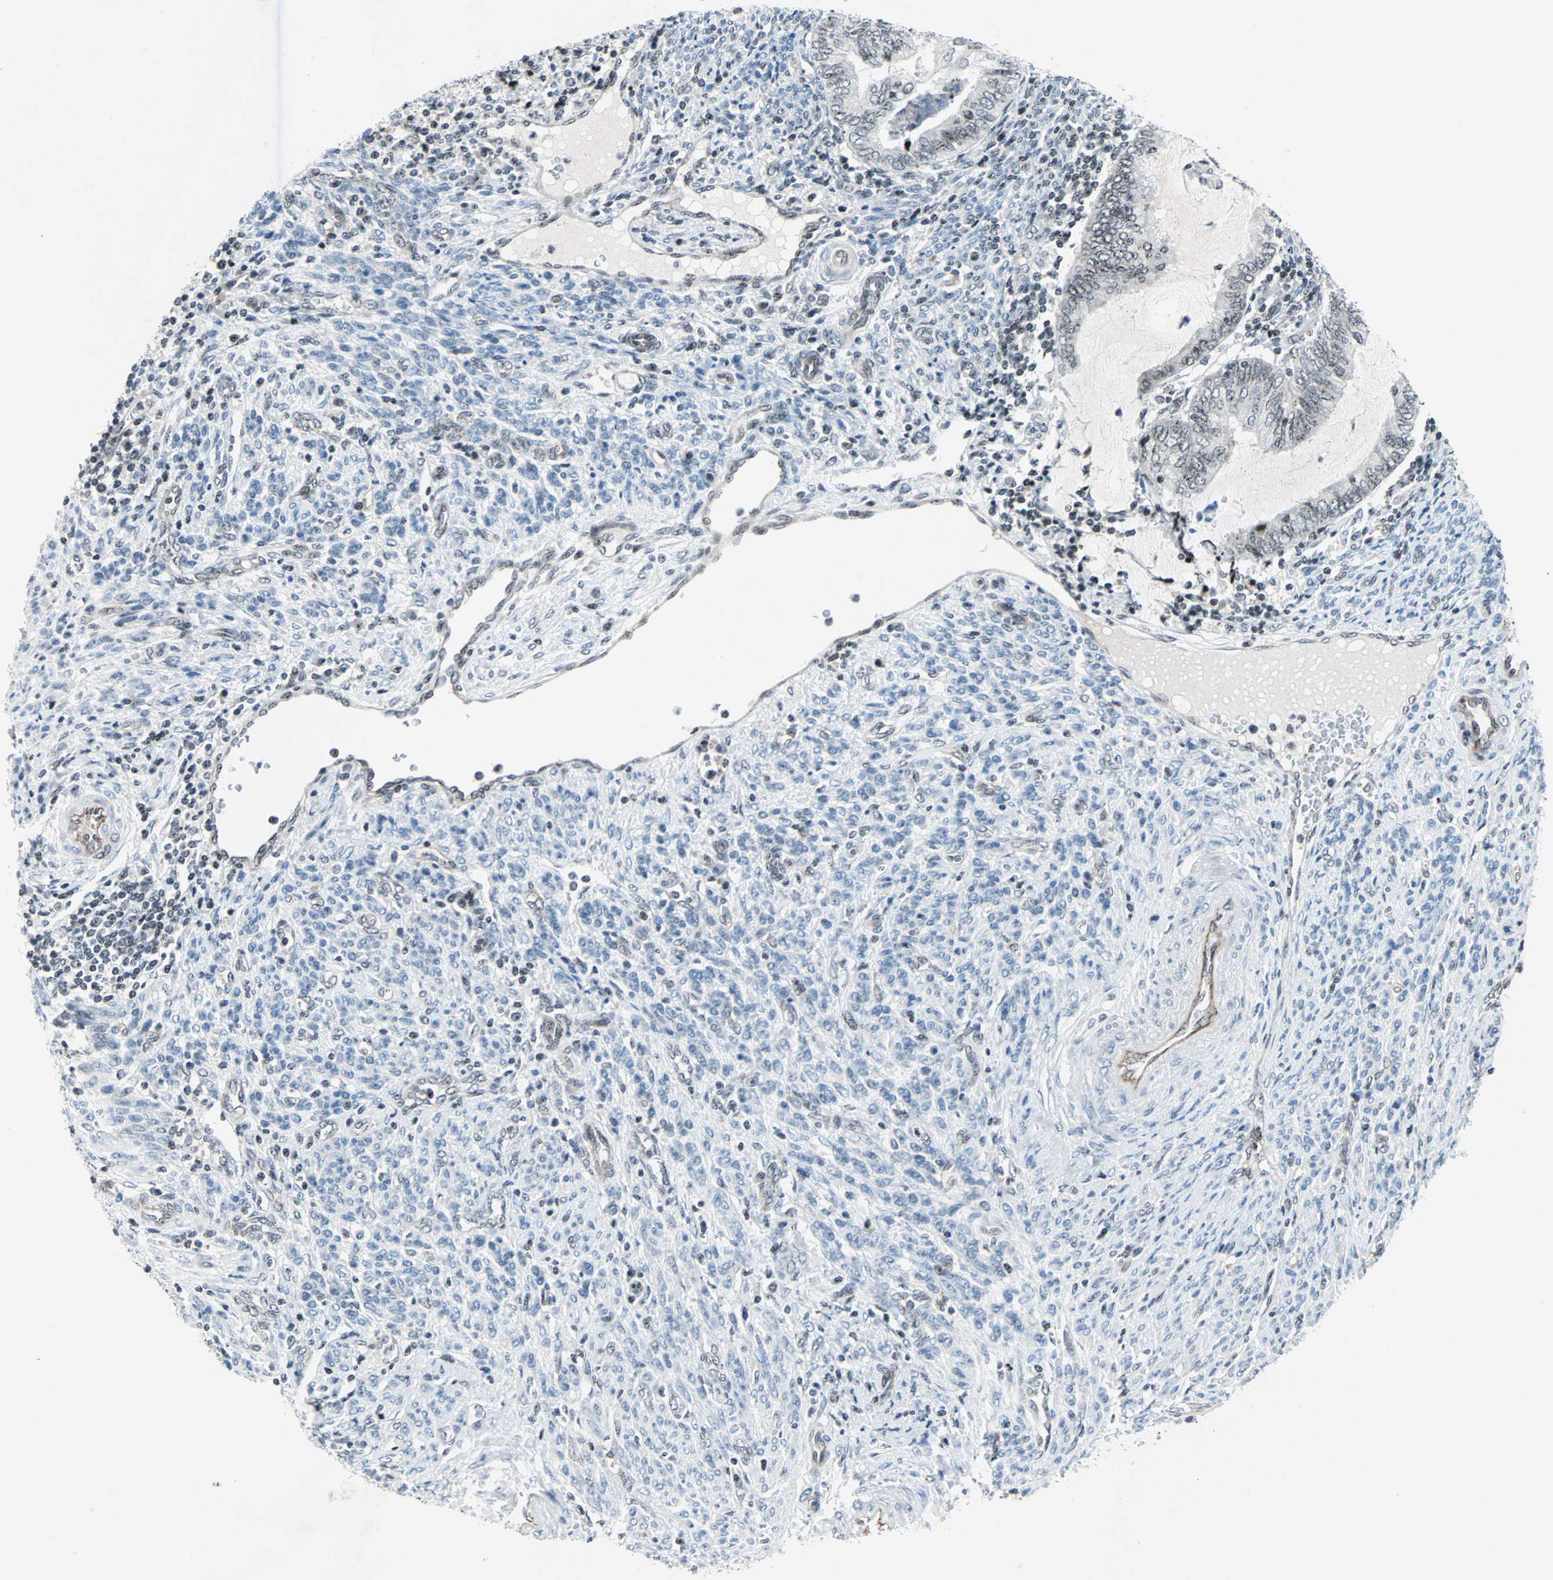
{"staining": {"intensity": "weak", "quantity": ">75%", "location": "nuclear"}, "tissue": "endometrial cancer", "cell_type": "Tumor cells", "image_type": "cancer", "snomed": [{"axis": "morphology", "description": "Adenocarcinoma, NOS"}, {"axis": "topography", "description": "Uterus"}, {"axis": "topography", "description": "Endometrium"}], "caption": "Endometrial cancer (adenocarcinoma) tissue displays weak nuclear staining in approximately >75% of tumor cells (DAB (3,3'-diaminobenzidine) = brown stain, brightfield microscopy at high magnification).", "gene": "CENPA", "patient": {"sex": "female", "age": 70}}